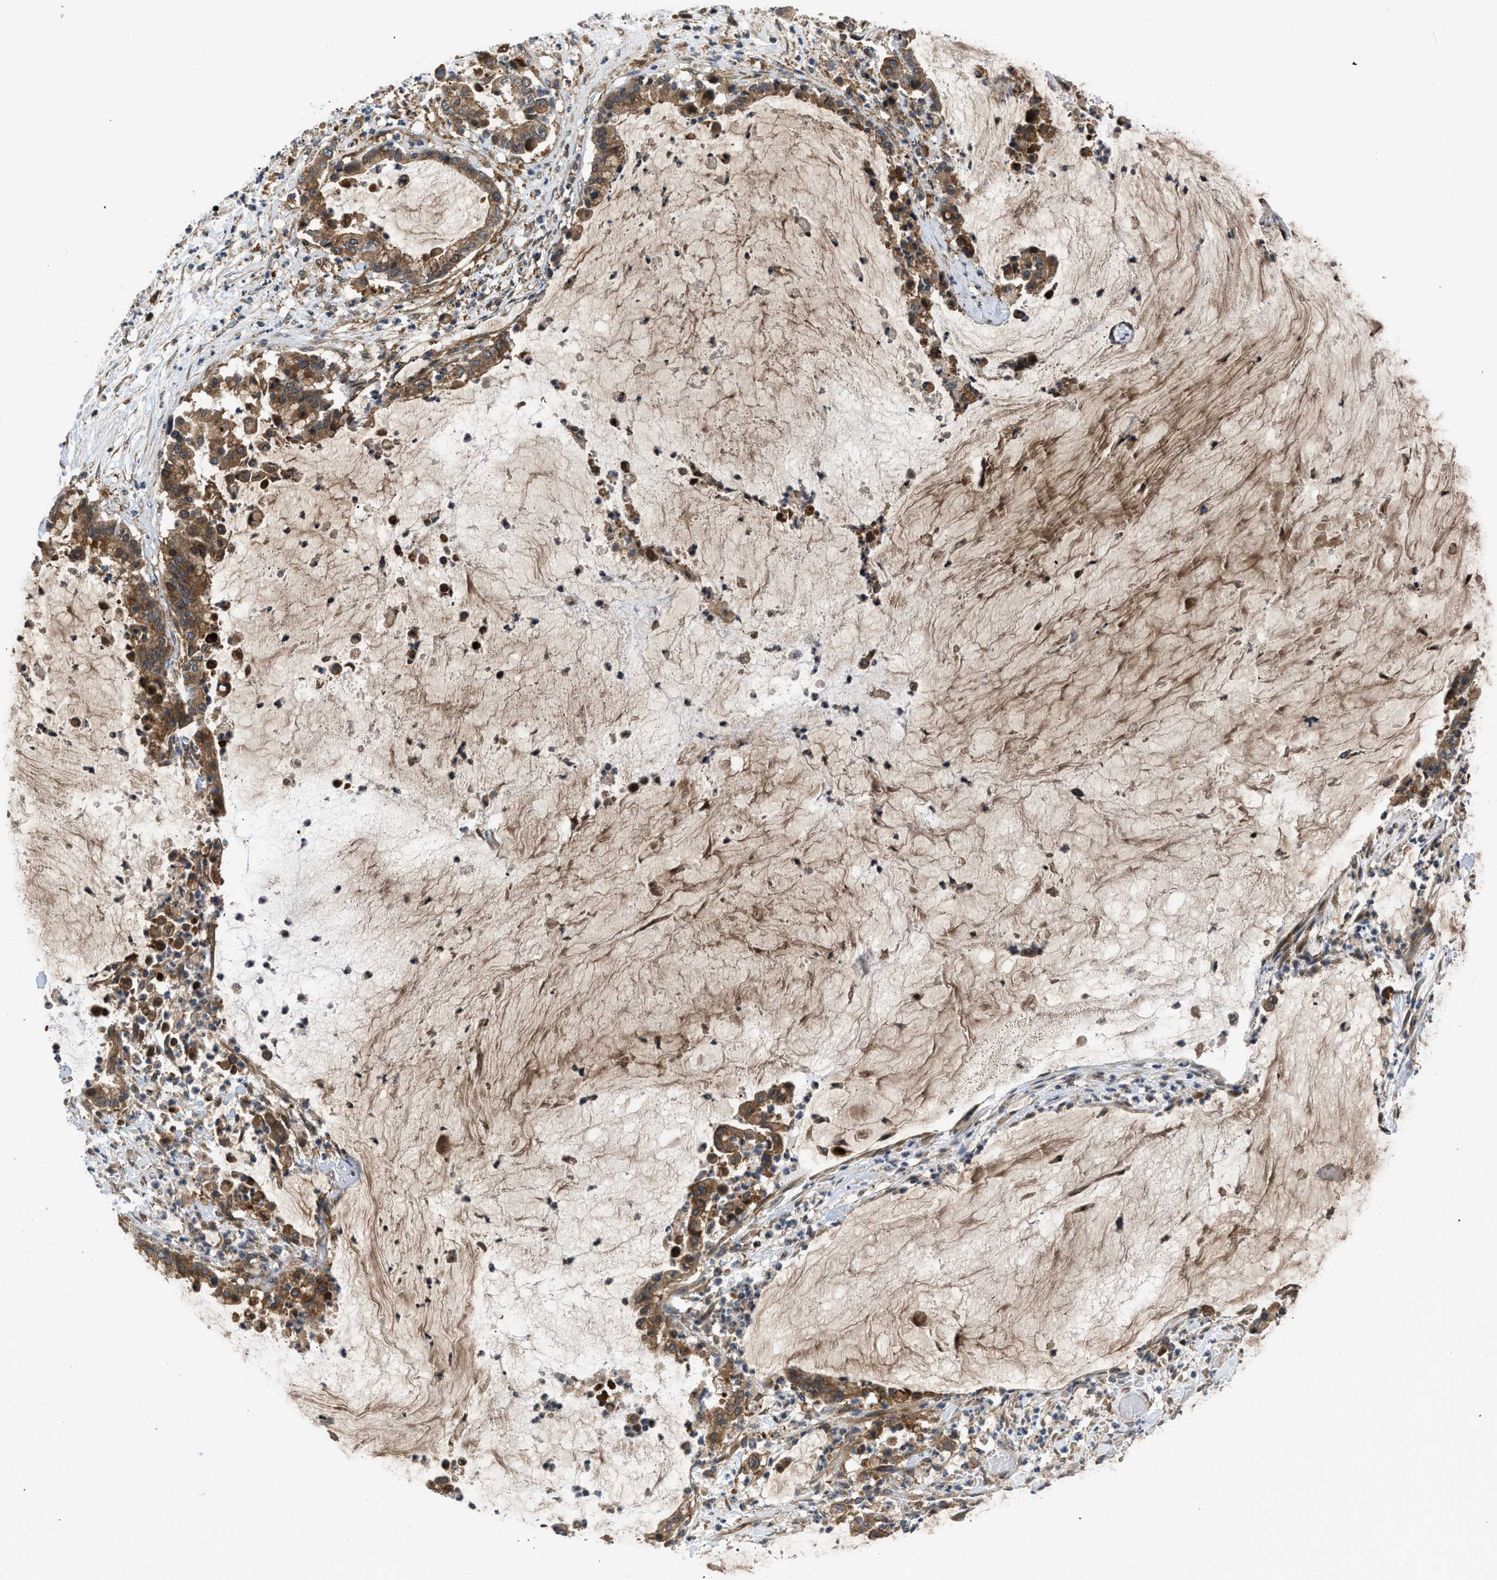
{"staining": {"intensity": "moderate", "quantity": ">75%", "location": "cytoplasmic/membranous"}, "tissue": "pancreatic cancer", "cell_type": "Tumor cells", "image_type": "cancer", "snomed": [{"axis": "morphology", "description": "Adenocarcinoma, NOS"}, {"axis": "topography", "description": "Pancreas"}], "caption": "A photomicrograph showing moderate cytoplasmic/membranous positivity in approximately >75% of tumor cells in adenocarcinoma (pancreatic), as visualized by brown immunohistochemical staining.", "gene": "GPATCH2L", "patient": {"sex": "male", "age": 41}}